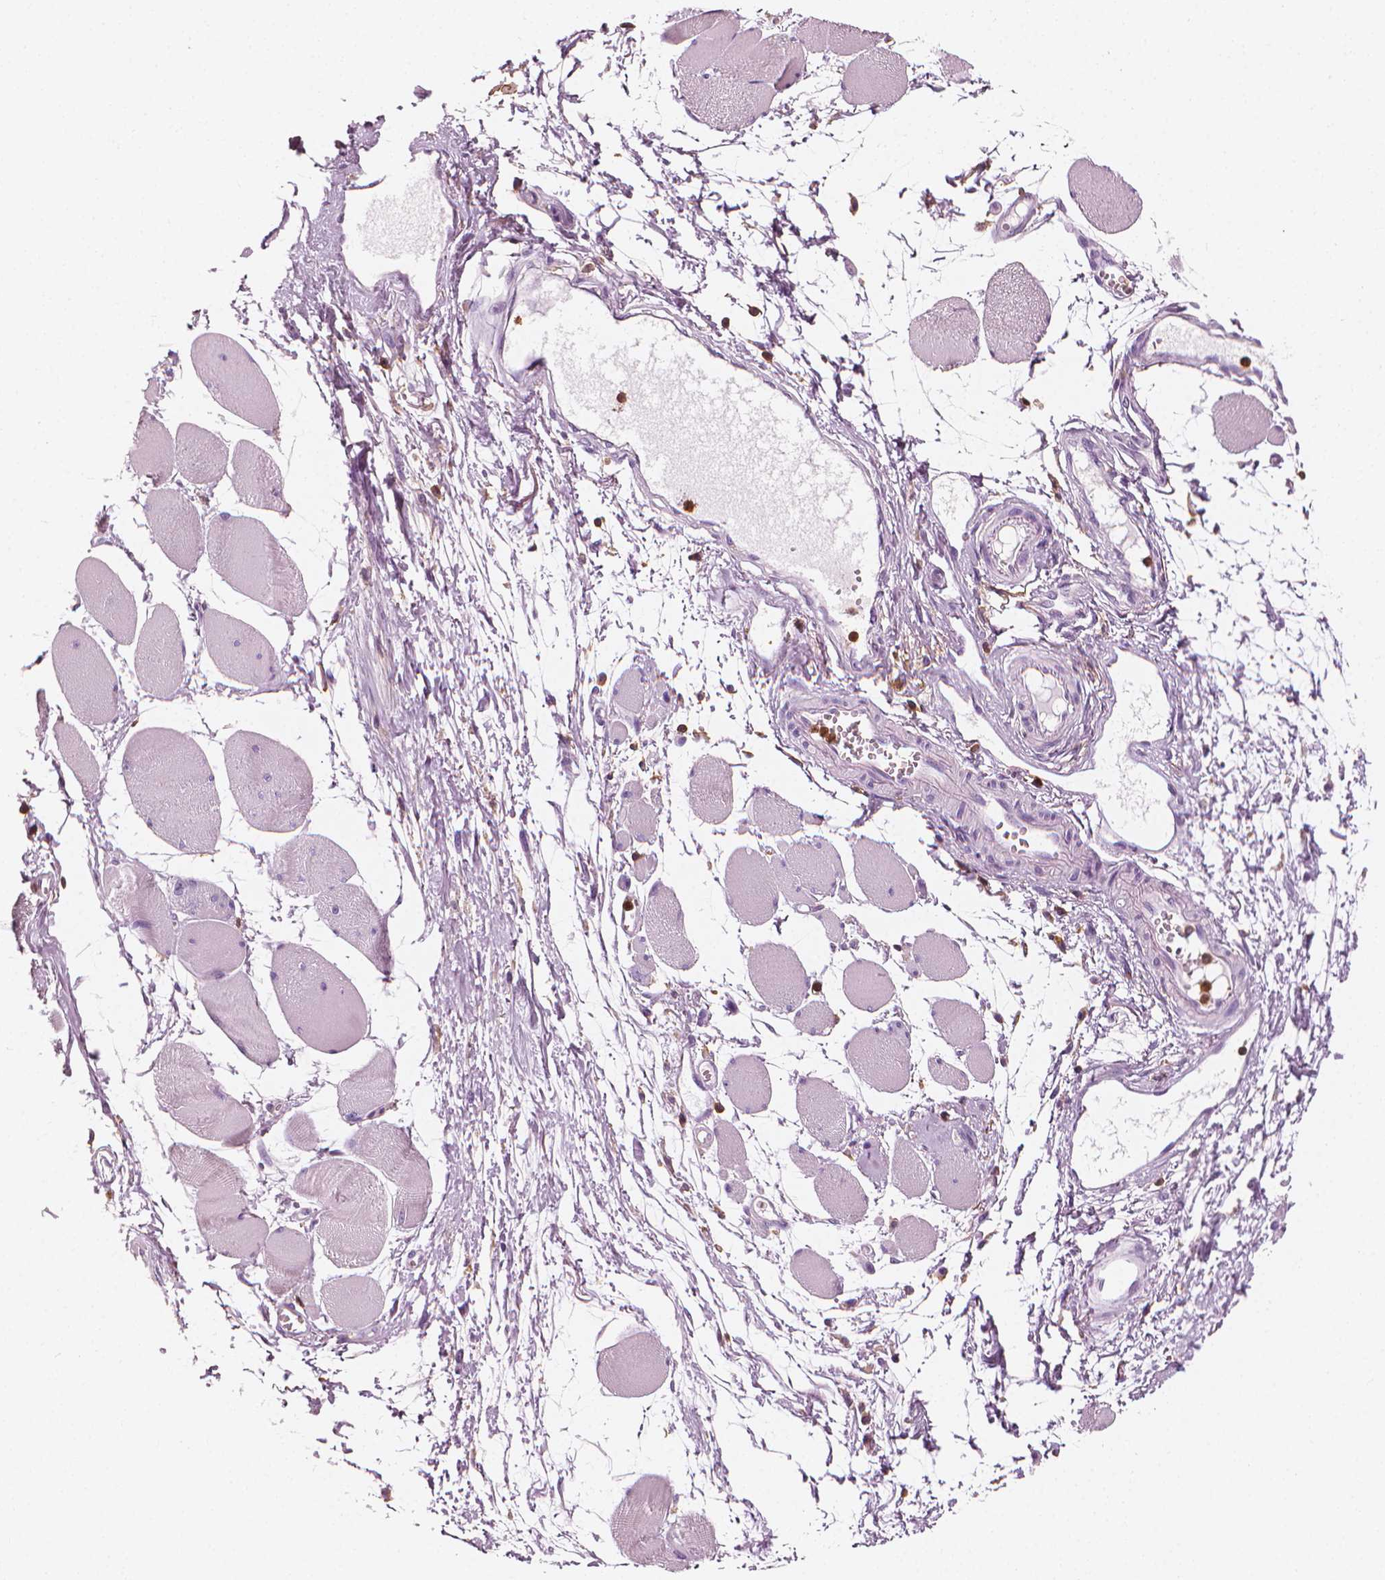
{"staining": {"intensity": "negative", "quantity": "none", "location": "none"}, "tissue": "skeletal muscle", "cell_type": "Myocytes", "image_type": "normal", "snomed": [{"axis": "morphology", "description": "Normal tissue, NOS"}, {"axis": "topography", "description": "Skeletal muscle"}], "caption": "Immunohistochemistry (IHC) image of unremarkable skeletal muscle: human skeletal muscle stained with DAB (3,3'-diaminobenzidine) demonstrates no significant protein positivity in myocytes.", "gene": "PTPRC", "patient": {"sex": "female", "age": 75}}